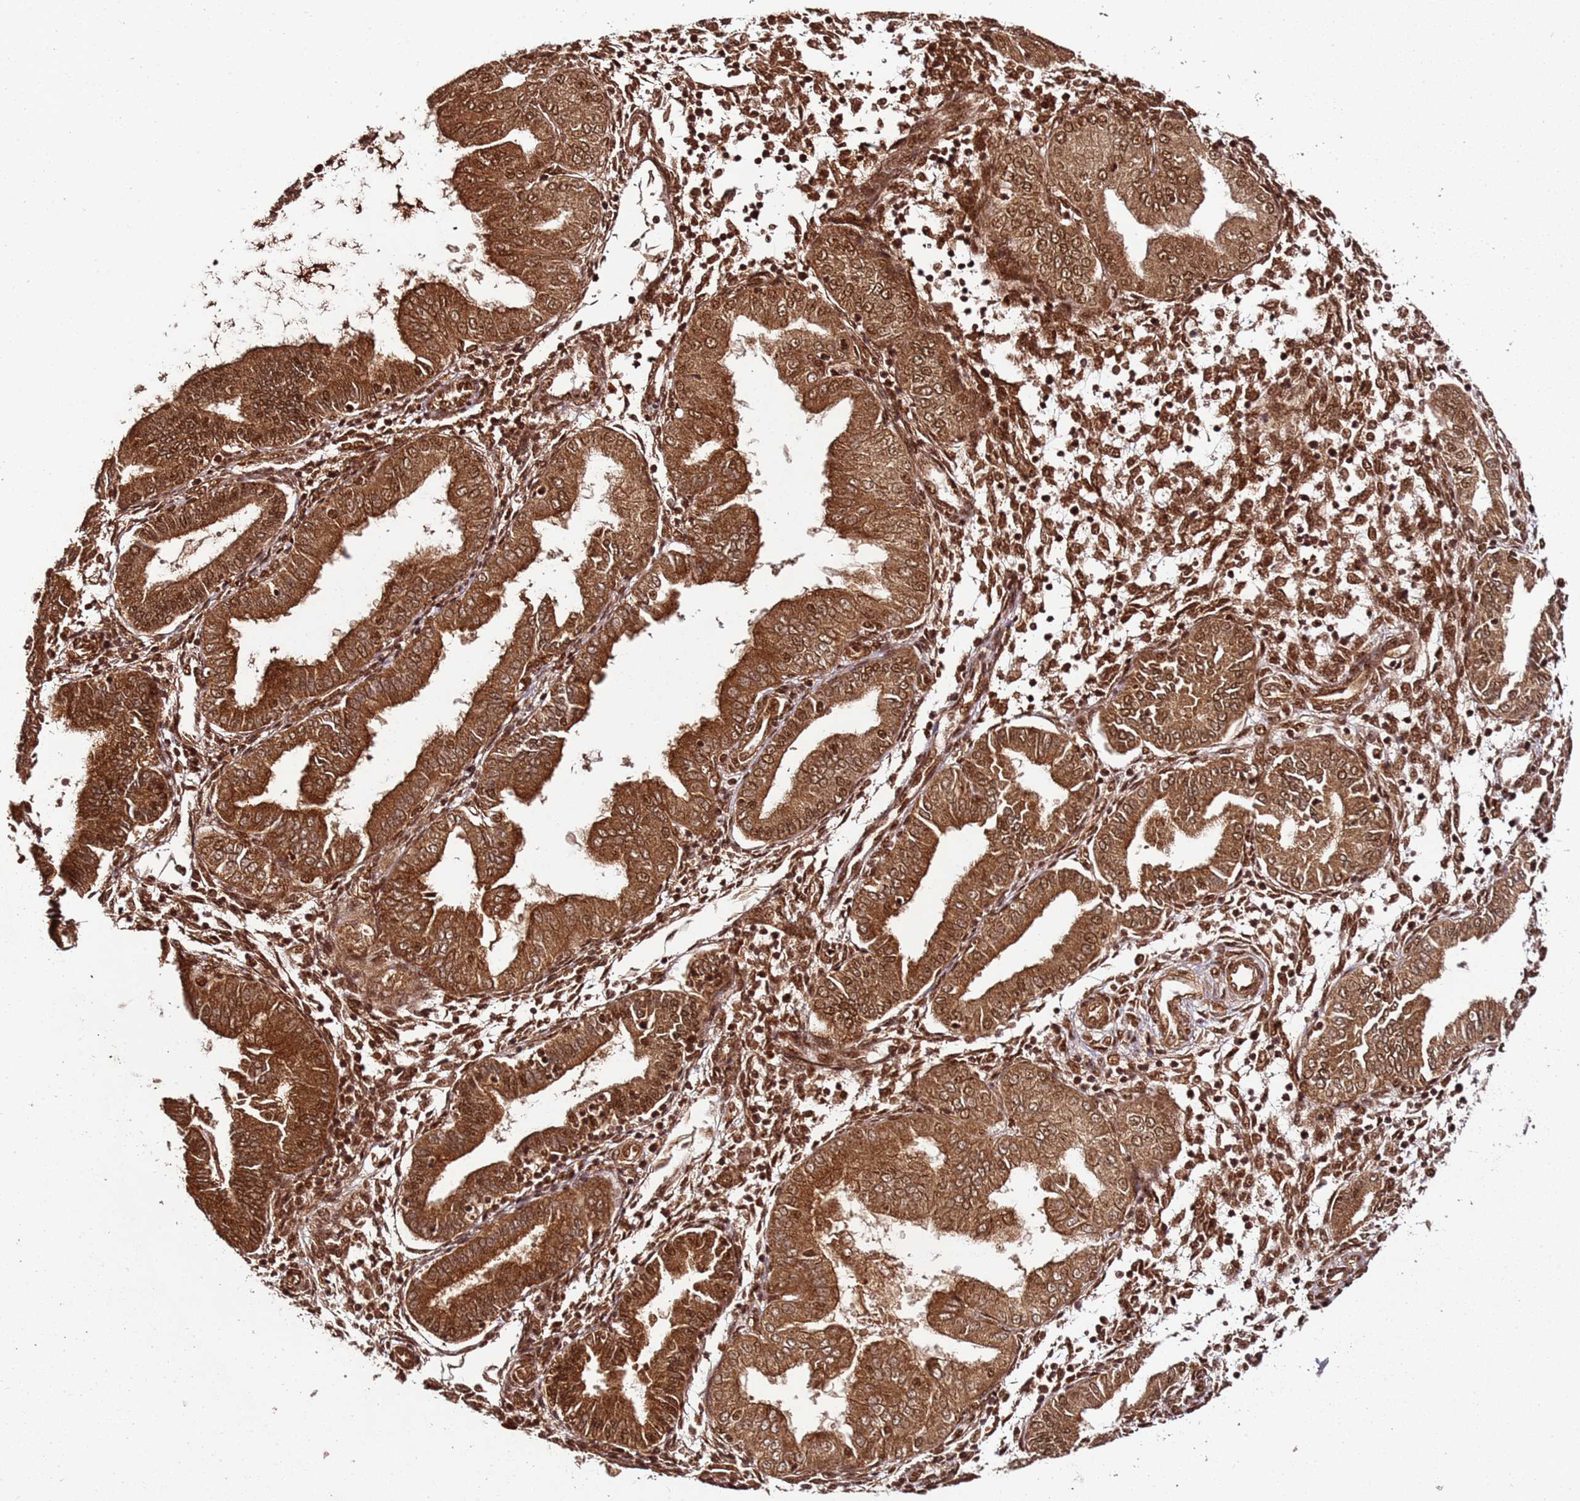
{"staining": {"intensity": "strong", "quantity": ">75%", "location": "nuclear"}, "tissue": "endometrium", "cell_type": "Cells in endometrial stroma", "image_type": "normal", "snomed": [{"axis": "morphology", "description": "Normal tissue, NOS"}, {"axis": "topography", "description": "Endometrium"}], "caption": "Immunohistochemistry of benign human endometrium shows high levels of strong nuclear positivity in about >75% of cells in endometrial stroma. (IHC, brightfield microscopy, high magnification).", "gene": "XRN2", "patient": {"sex": "female", "age": 53}}